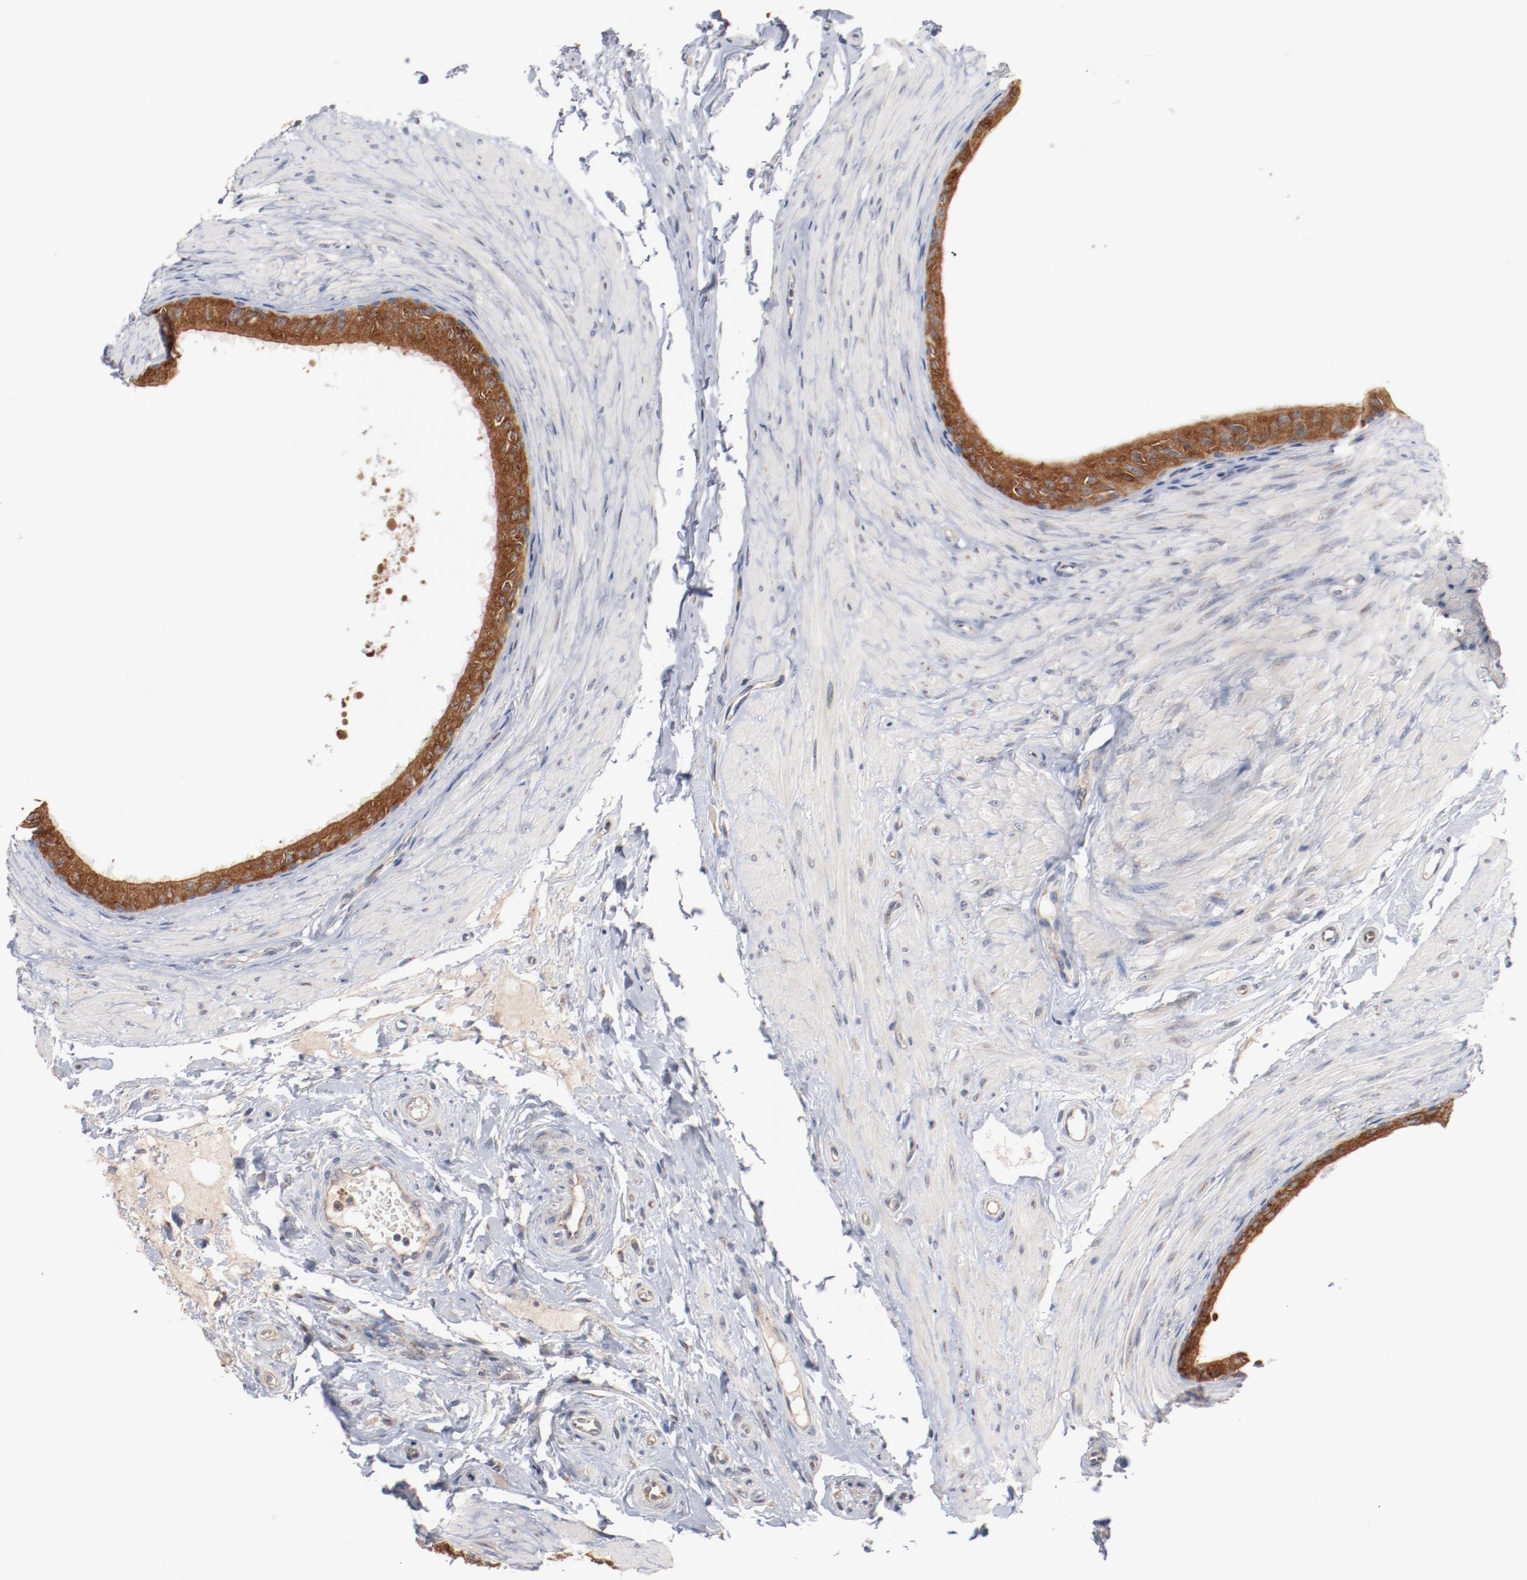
{"staining": {"intensity": "strong", "quantity": ">75%", "location": "cytoplasmic/membranous"}, "tissue": "epididymis", "cell_type": "Glandular cells", "image_type": "normal", "snomed": [{"axis": "morphology", "description": "Normal tissue, NOS"}, {"axis": "topography", "description": "Epididymis"}], "caption": "Brown immunohistochemical staining in unremarkable human epididymis demonstrates strong cytoplasmic/membranous positivity in about >75% of glandular cells.", "gene": "RNASE11", "patient": {"sex": "male", "age": 68}}